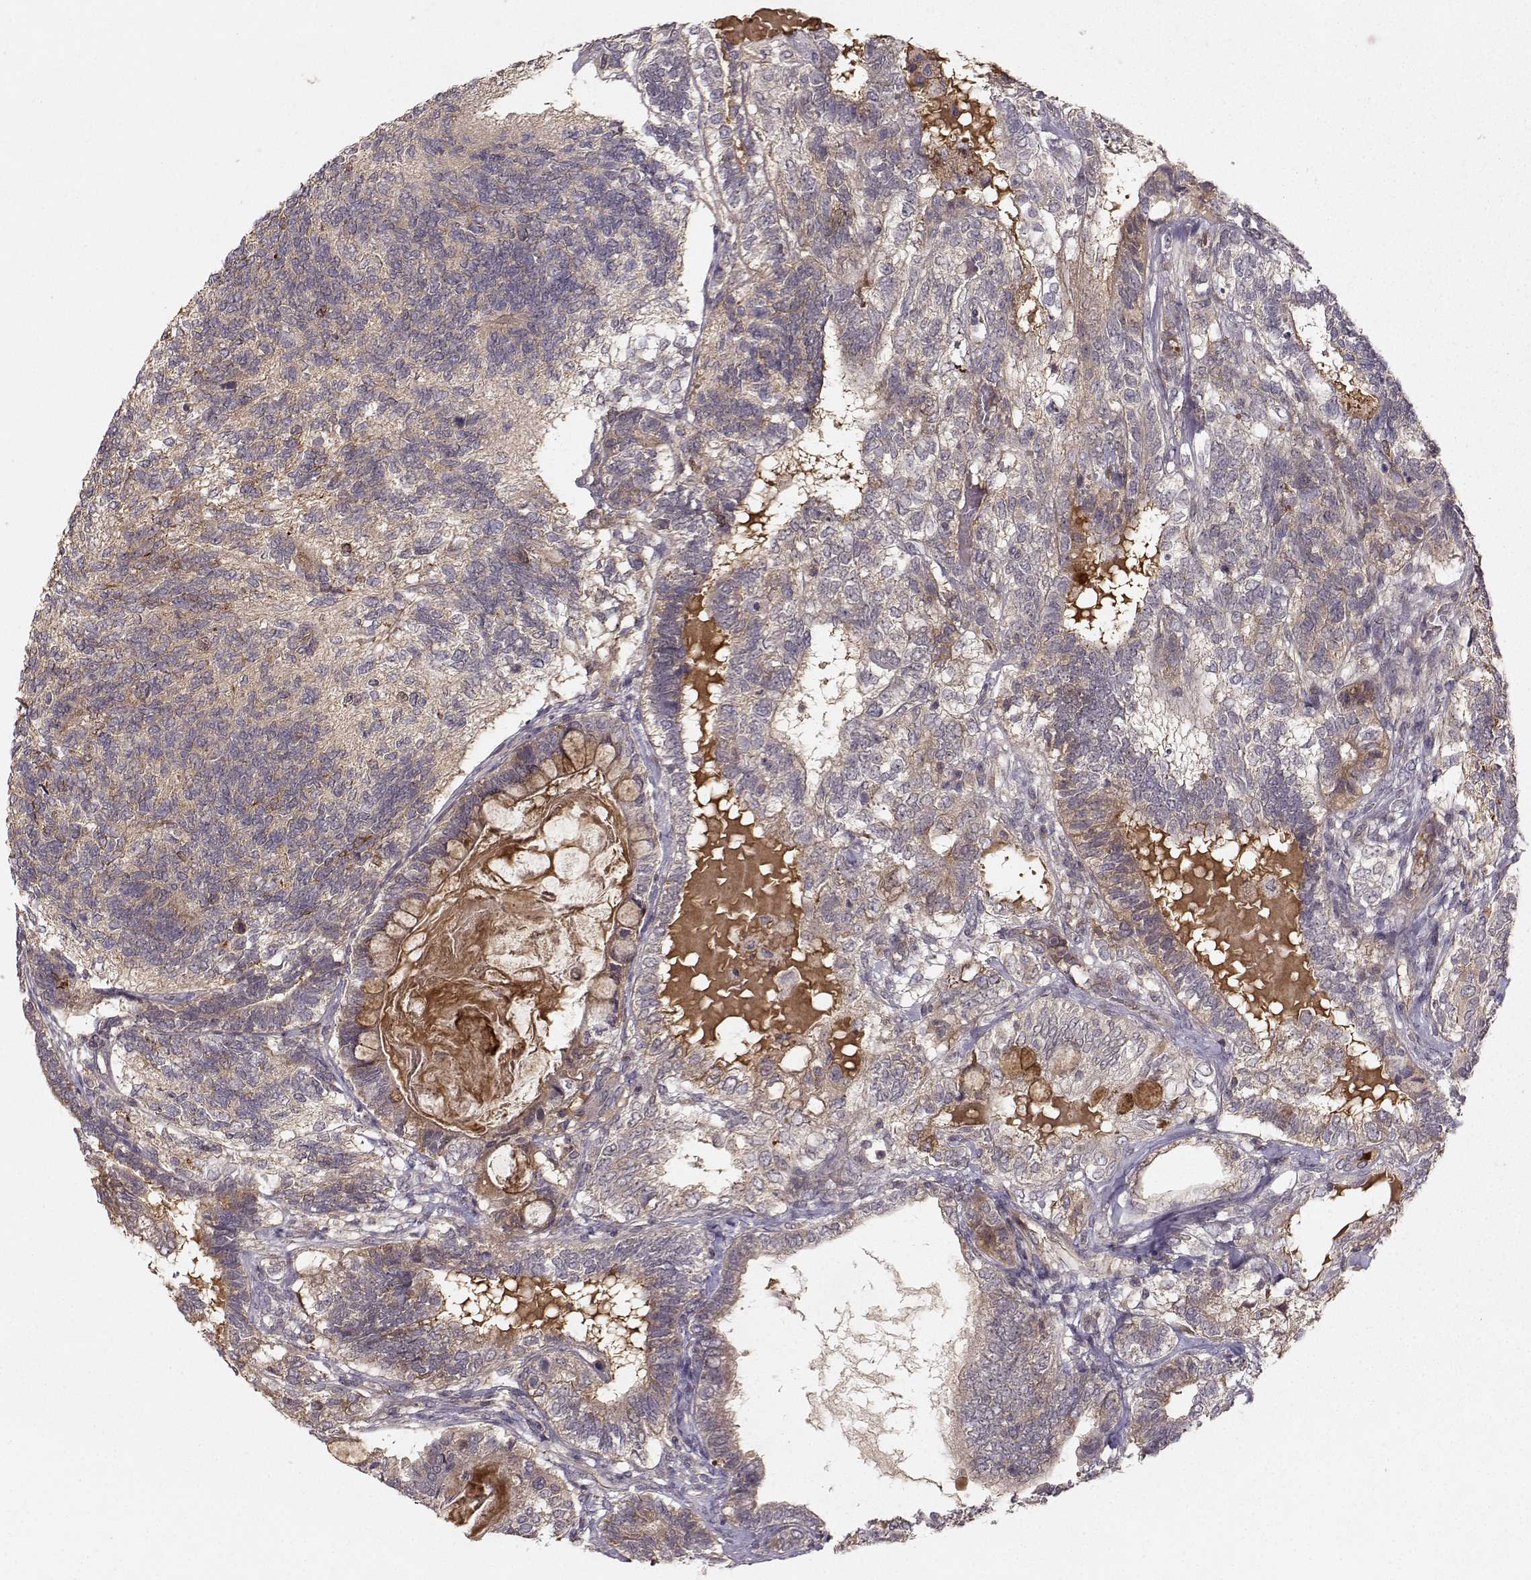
{"staining": {"intensity": "weak", "quantity": "<25%", "location": "cytoplasmic/membranous"}, "tissue": "testis cancer", "cell_type": "Tumor cells", "image_type": "cancer", "snomed": [{"axis": "morphology", "description": "Seminoma, NOS"}, {"axis": "morphology", "description": "Carcinoma, Embryonal, NOS"}, {"axis": "topography", "description": "Testis"}], "caption": "Histopathology image shows no protein staining in tumor cells of seminoma (testis) tissue.", "gene": "WNT6", "patient": {"sex": "male", "age": 41}}